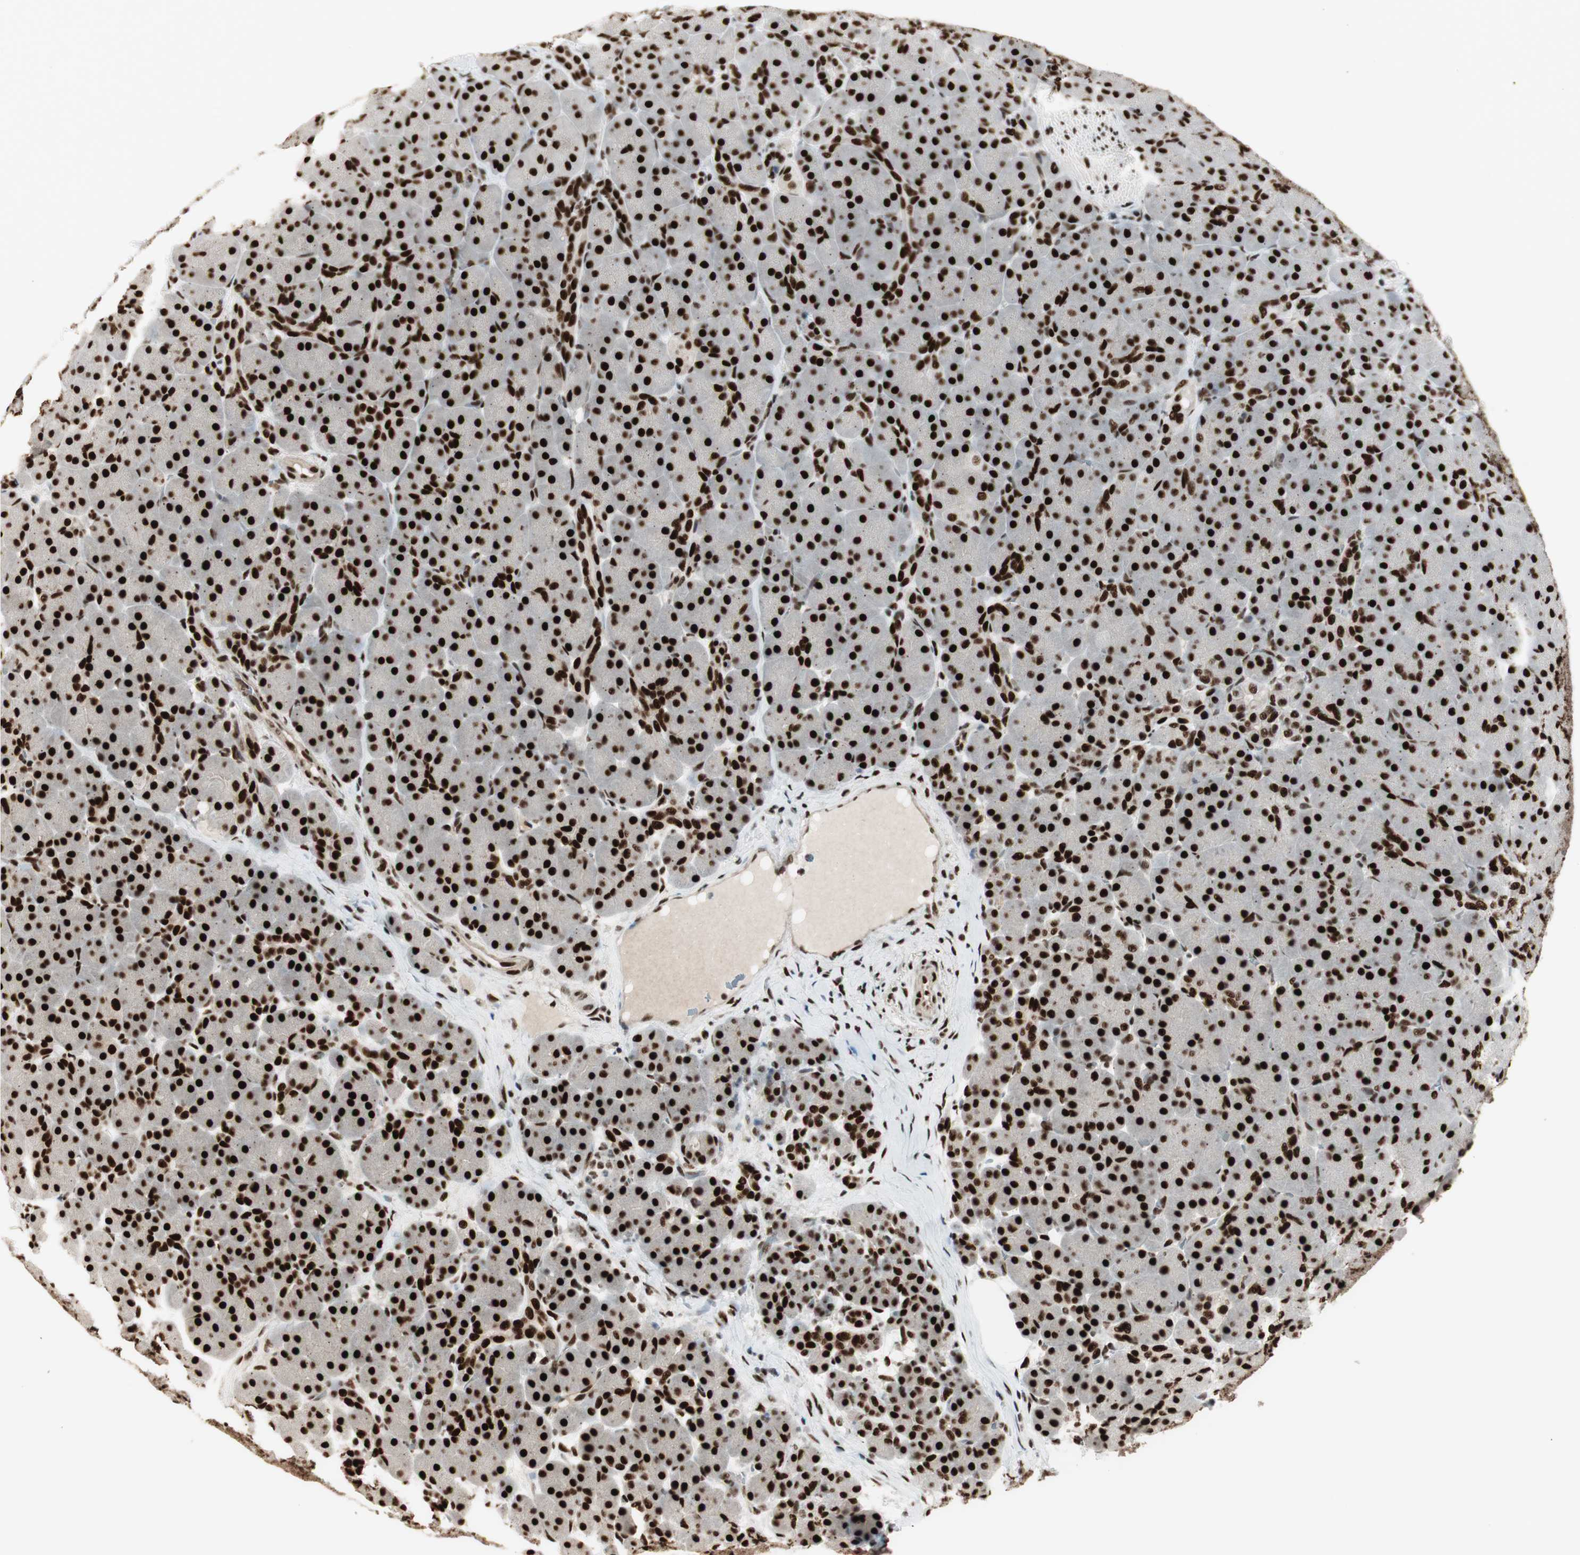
{"staining": {"intensity": "strong", "quantity": ">75%", "location": "nuclear"}, "tissue": "pancreas", "cell_type": "Exocrine glandular cells", "image_type": "normal", "snomed": [{"axis": "morphology", "description": "Normal tissue, NOS"}, {"axis": "topography", "description": "Pancreas"}], "caption": "High-magnification brightfield microscopy of benign pancreas stained with DAB (3,3'-diaminobenzidine) (brown) and counterstained with hematoxylin (blue). exocrine glandular cells exhibit strong nuclear staining is appreciated in approximately>75% of cells.", "gene": "HEXIM1", "patient": {"sex": "male", "age": 66}}